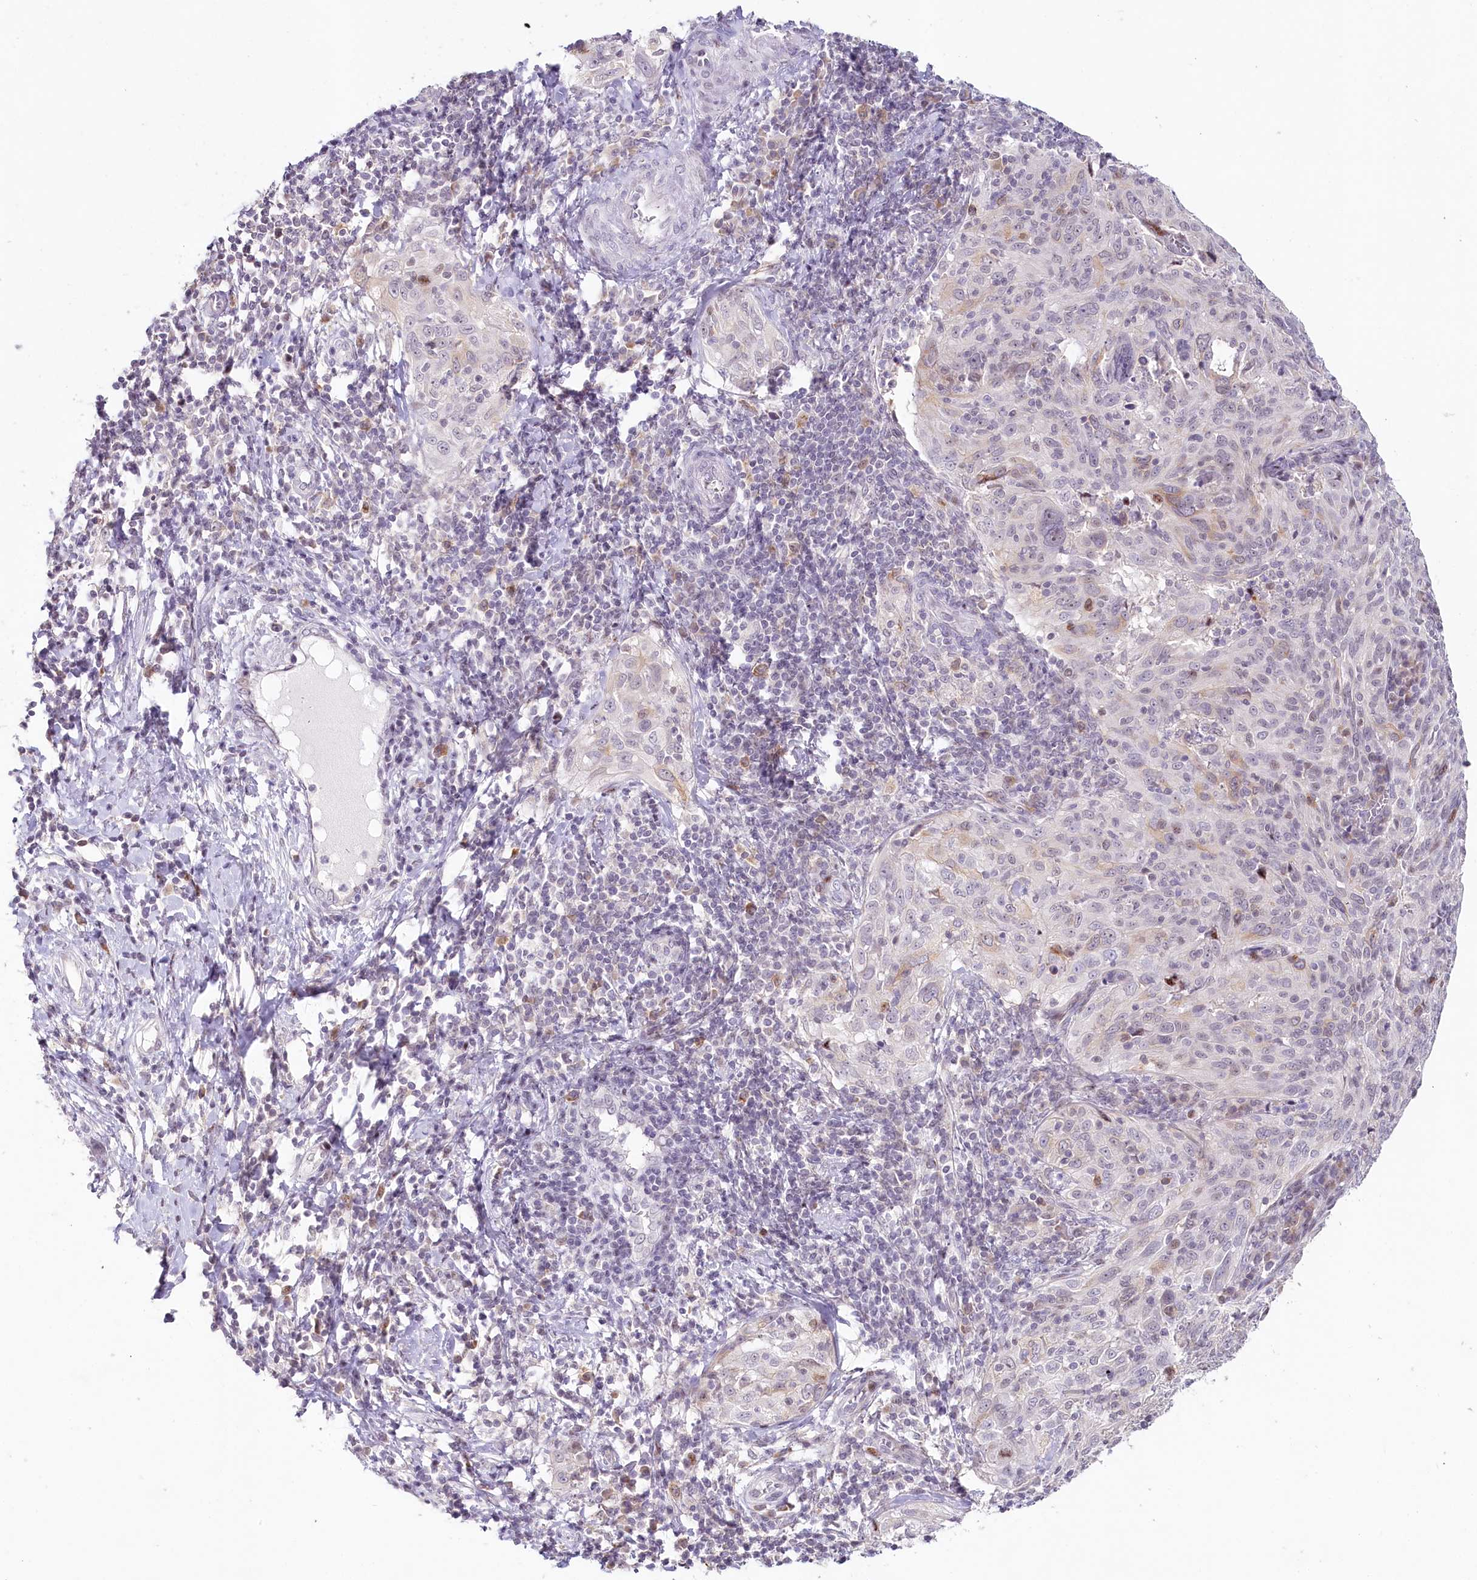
{"staining": {"intensity": "moderate", "quantity": "<25%", "location": "cytoplasmic/membranous"}, "tissue": "cervical cancer", "cell_type": "Tumor cells", "image_type": "cancer", "snomed": [{"axis": "morphology", "description": "Squamous cell carcinoma, NOS"}, {"axis": "topography", "description": "Cervix"}], "caption": "This photomicrograph displays squamous cell carcinoma (cervical) stained with immunohistochemistry (IHC) to label a protein in brown. The cytoplasmic/membranous of tumor cells show moderate positivity for the protein. Nuclei are counter-stained blue.", "gene": "HPD", "patient": {"sex": "female", "age": 31}}